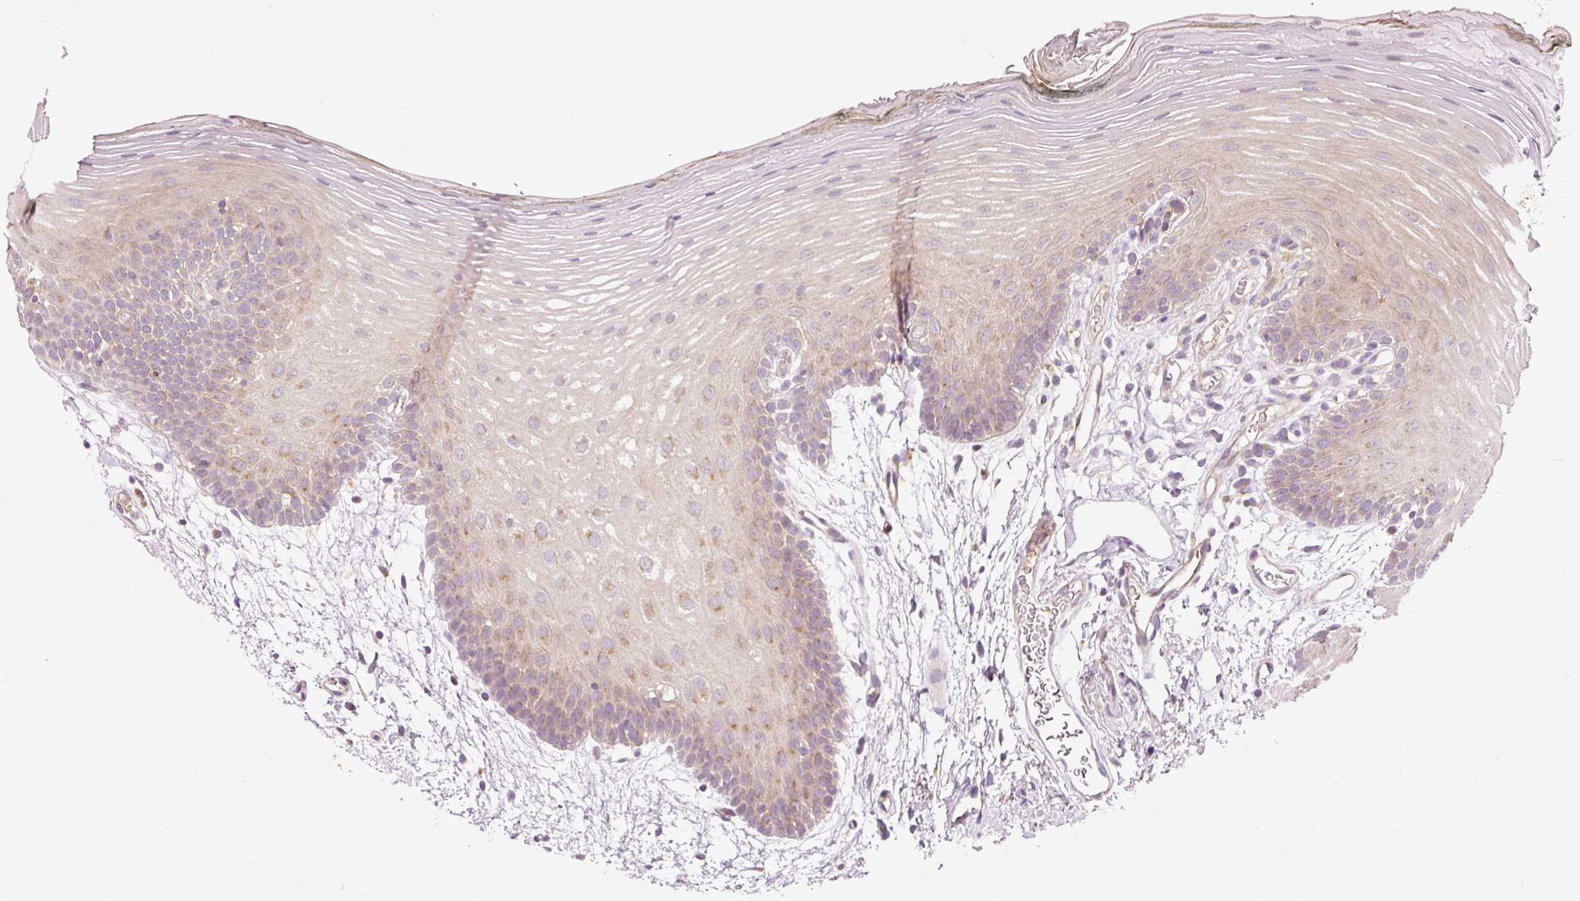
{"staining": {"intensity": "weak", "quantity": "25%-75%", "location": "cytoplasmic/membranous"}, "tissue": "oral mucosa", "cell_type": "Squamous epithelial cells", "image_type": "normal", "snomed": [{"axis": "morphology", "description": "Normal tissue, NOS"}, {"axis": "morphology", "description": "Squamous cell carcinoma, NOS"}, {"axis": "topography", "description": "Oral tissue"}, {"axis": "topography", "description": "Head-Neck"}], "caption": "IHC staining of benign oral mucosa, which shows low levels of weak cytoplasmic/membranous positivity in approximately 25%-75% of squamous epithelial cells indicating weak cytoplasmic/membranous protein staining. The staining was performed using DAB (brown) for protein detection and nuclei were counterstained in hematoxylin (blue).", "gene": "NAPA", "patient": {"sex": "female", "age": 81}}